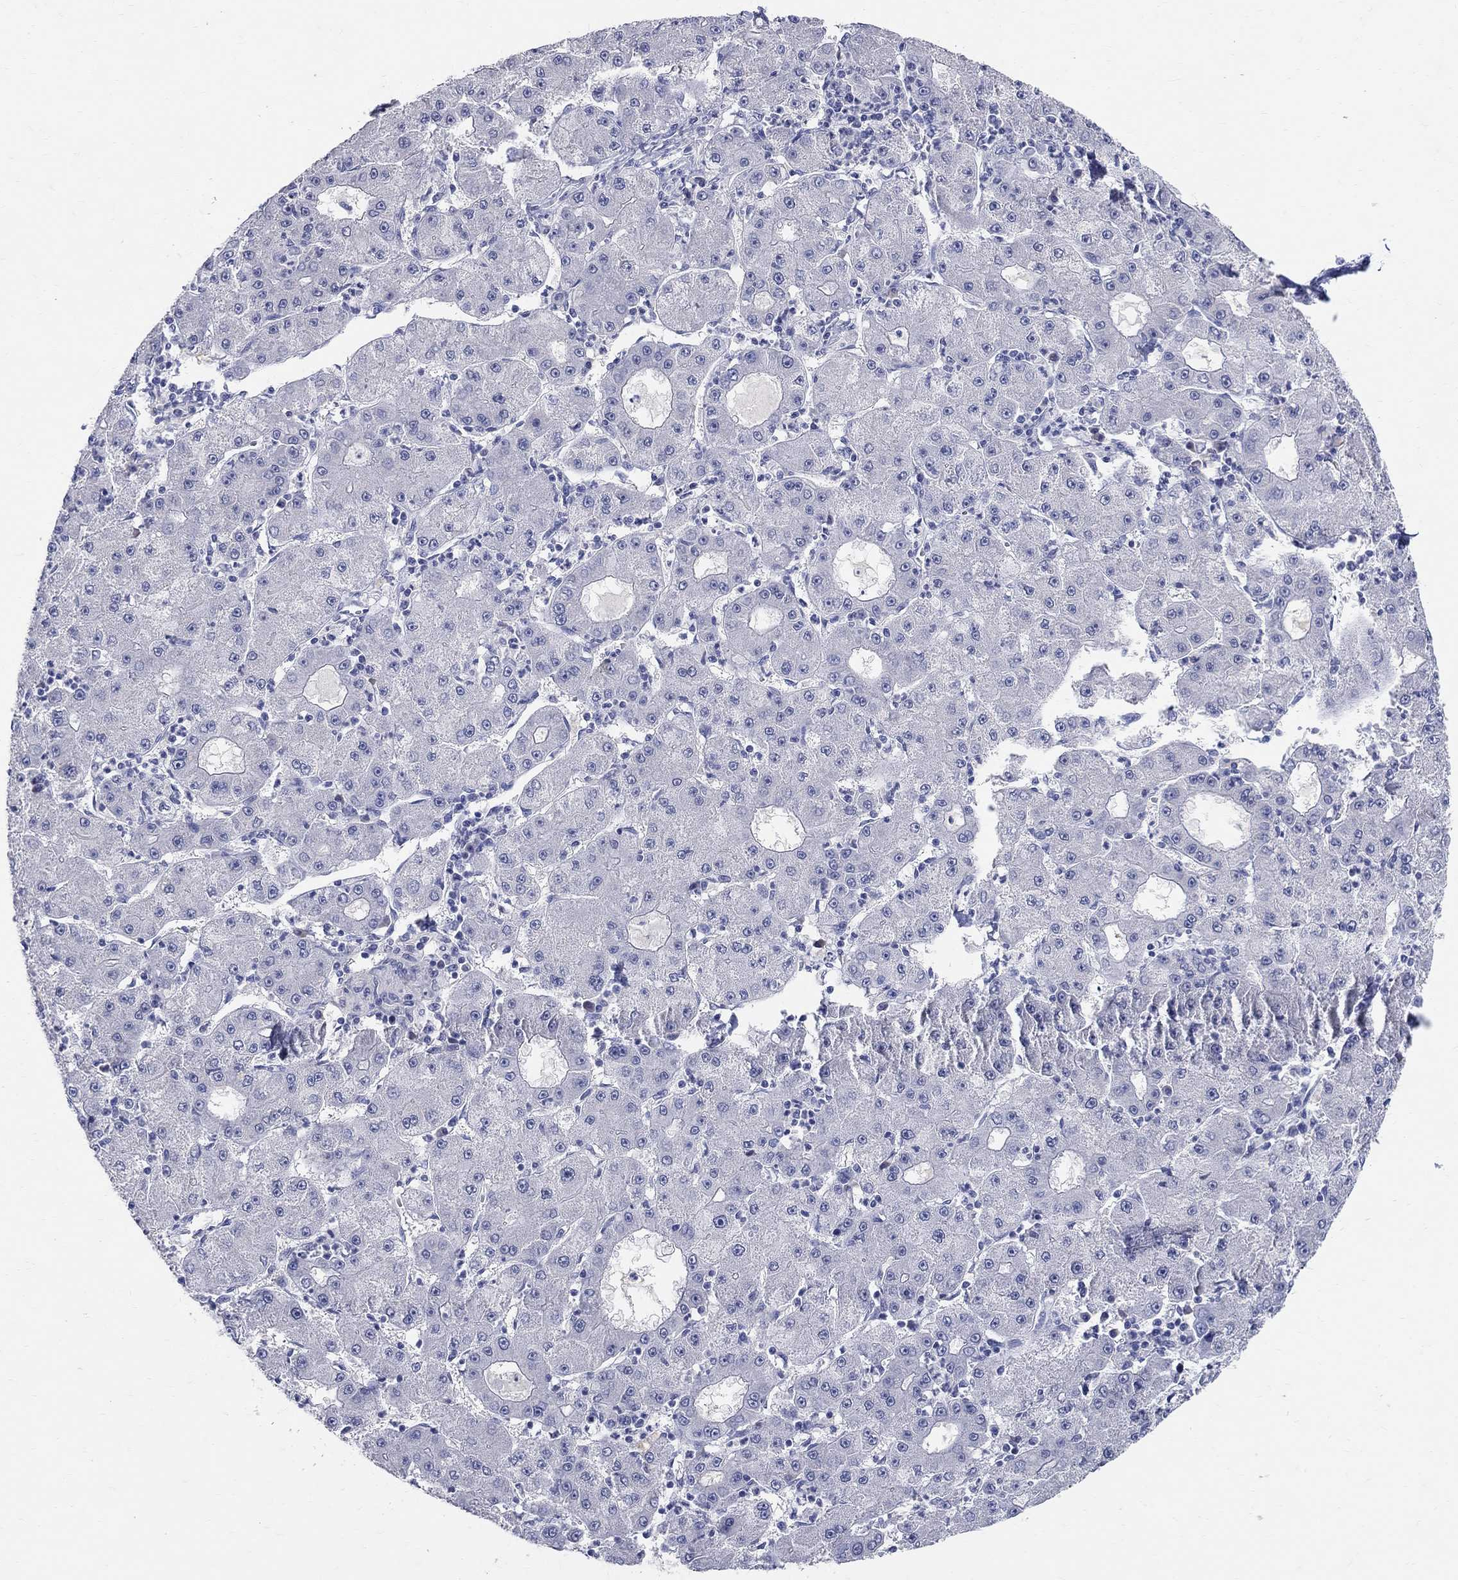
{"staining": {"intensity": "negative", "quantity": "none", "location": "none"}, "tissue": "liver cancer", "cell_type": "Tumor cells", "image_type": "cancer", "snomed": [{"axis": "morphology", "description": "Carcinoma, Hepatocellular, NOS"}, {"axis": "topography", "description": "Liver"}], "caption": "Protein analysis of hepatocellular carcinoma (liver) demonstrates no significant expression in tumor cells. (DAB (3,3'-diaminobenzidine) immunohistochemistry with hematoxylin counter stain).", "gene": "SOX2", "patient": {"sex": "male", "age": 73}}